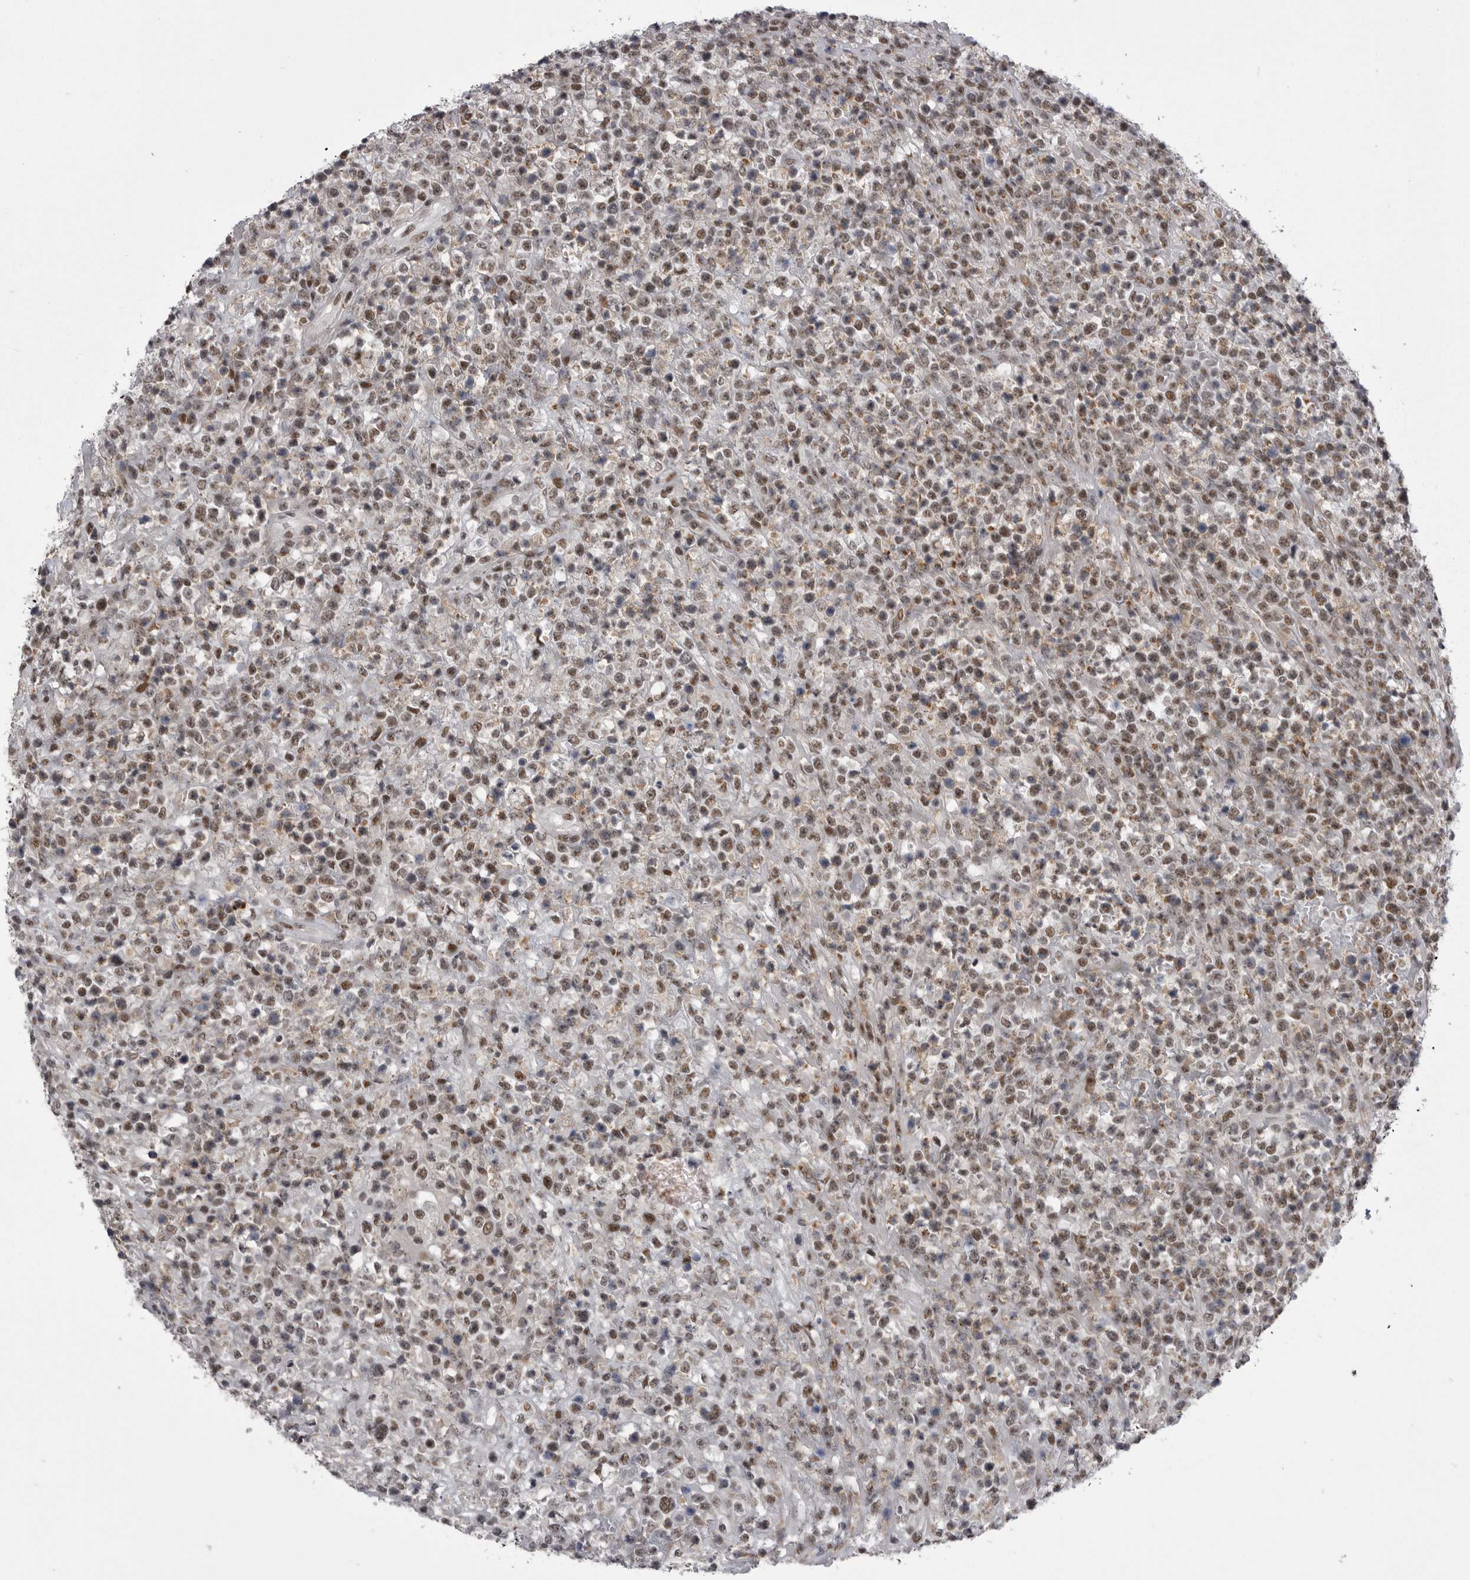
{"staining": {"intensity": "moderate", "quantity": "25%-75%", "location": "nuclear"}, "tissue": "lymphoma", "cell_type": "Tumor cells", "image_type": "cancer", "snomed": [{"axis": "morphology", "description": "Malignant lymphoma, non-Hodgkin's type, High grade"}, {"axis": "topography", "description": "Colon"}], "caption": "Human lymphoma stained with a brown dye reveals moderate nuclear positive positivity in approximately 25%-75% of tumor cells.", "gene": "MEPCE", "patient": {"sex": "female", "age": 53}}